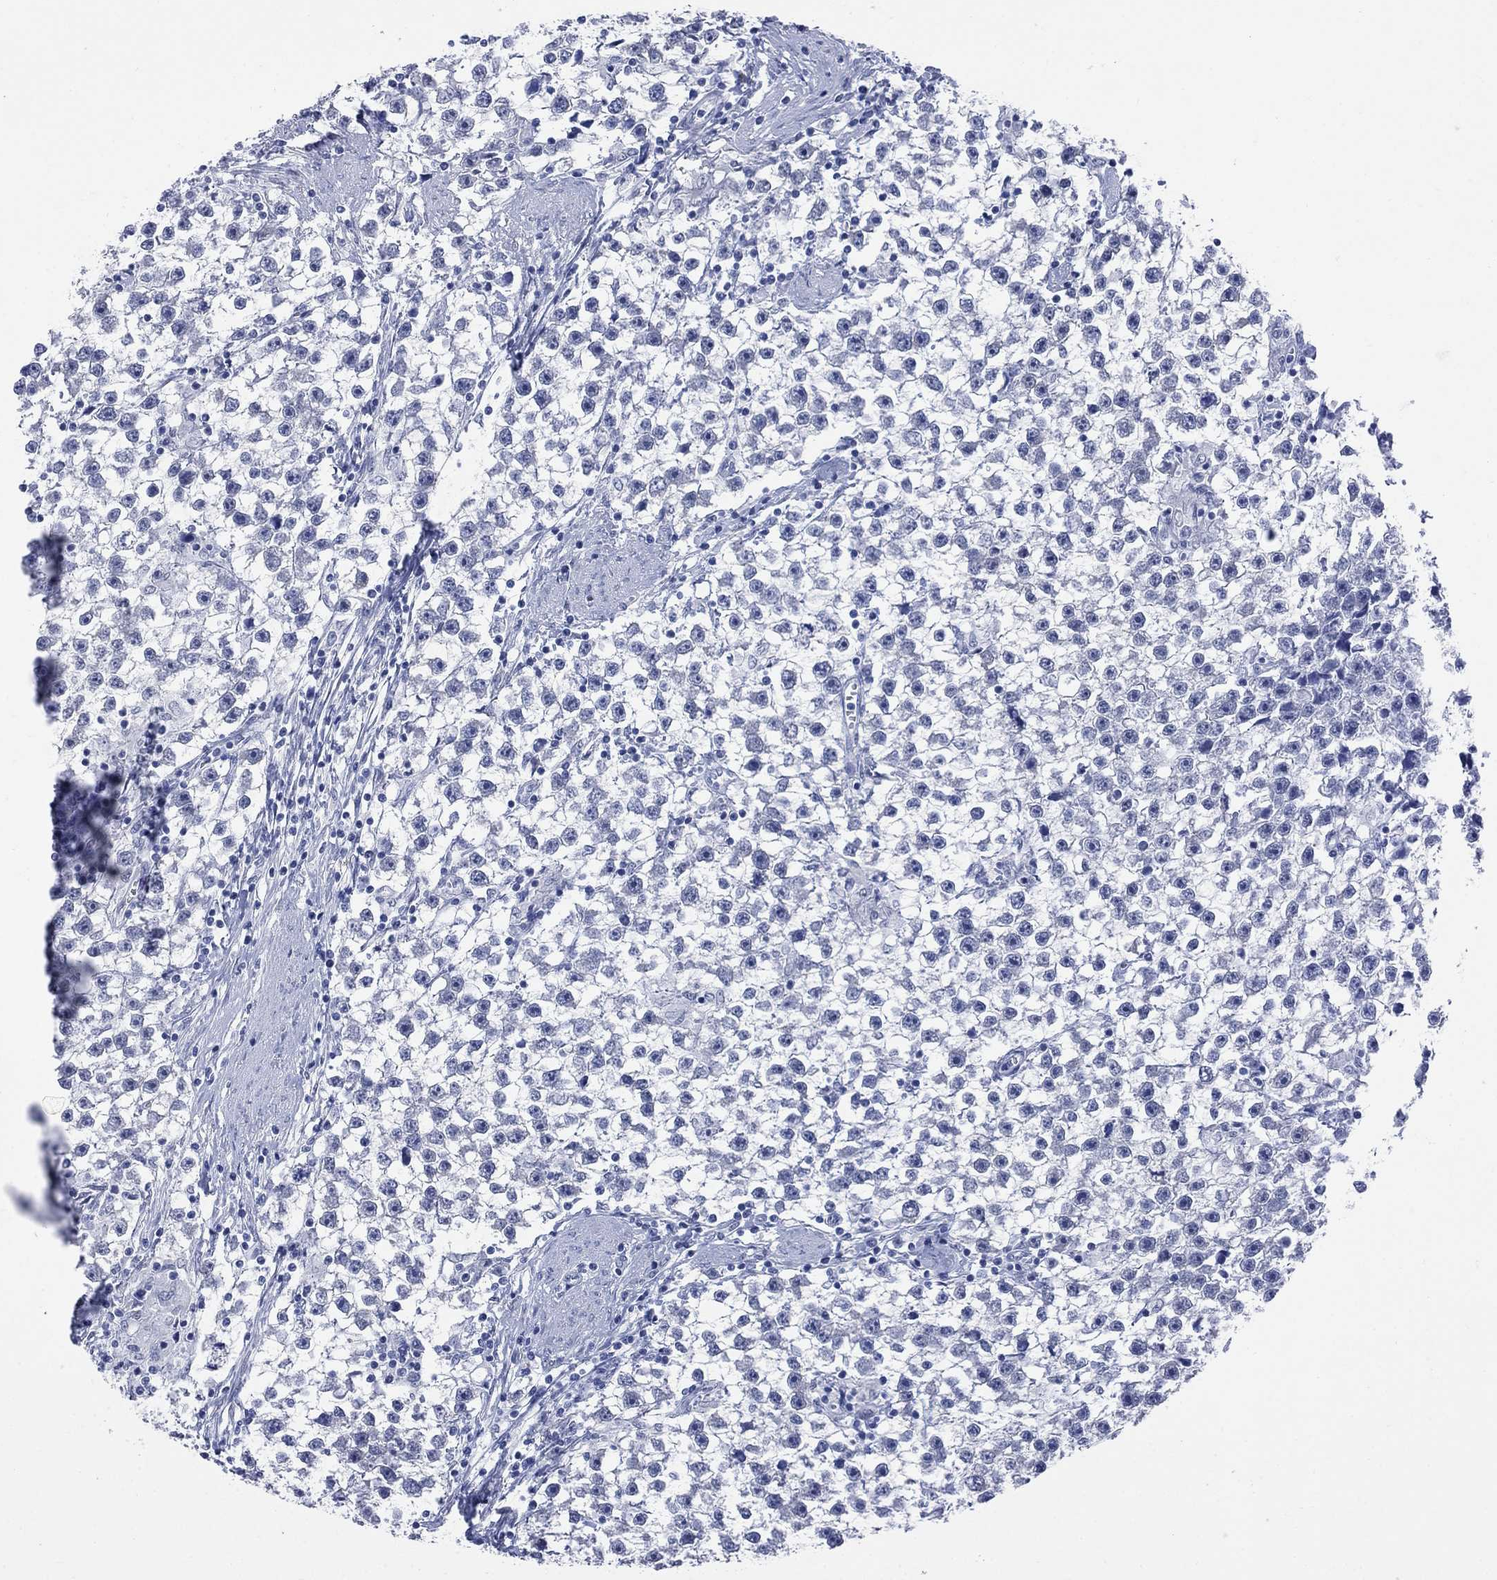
{"staining": {"intensity": "negative", "quantity": "none", "location": "none"}, "tissue": "testis cancer", "cell_type": "Tumor cells", "image_type": "cancer", "snomed": [{"axis": "morphology", "description": "Seminoma, NOS"}, {"axis": "topography", "description": "Testis"}], "caption": "Testis cancer was stained to show a protein in brown. There is no significant staining in tumor cells.", "gene": "ECEL1", "patient": {"sex": "male", "age": 59}}